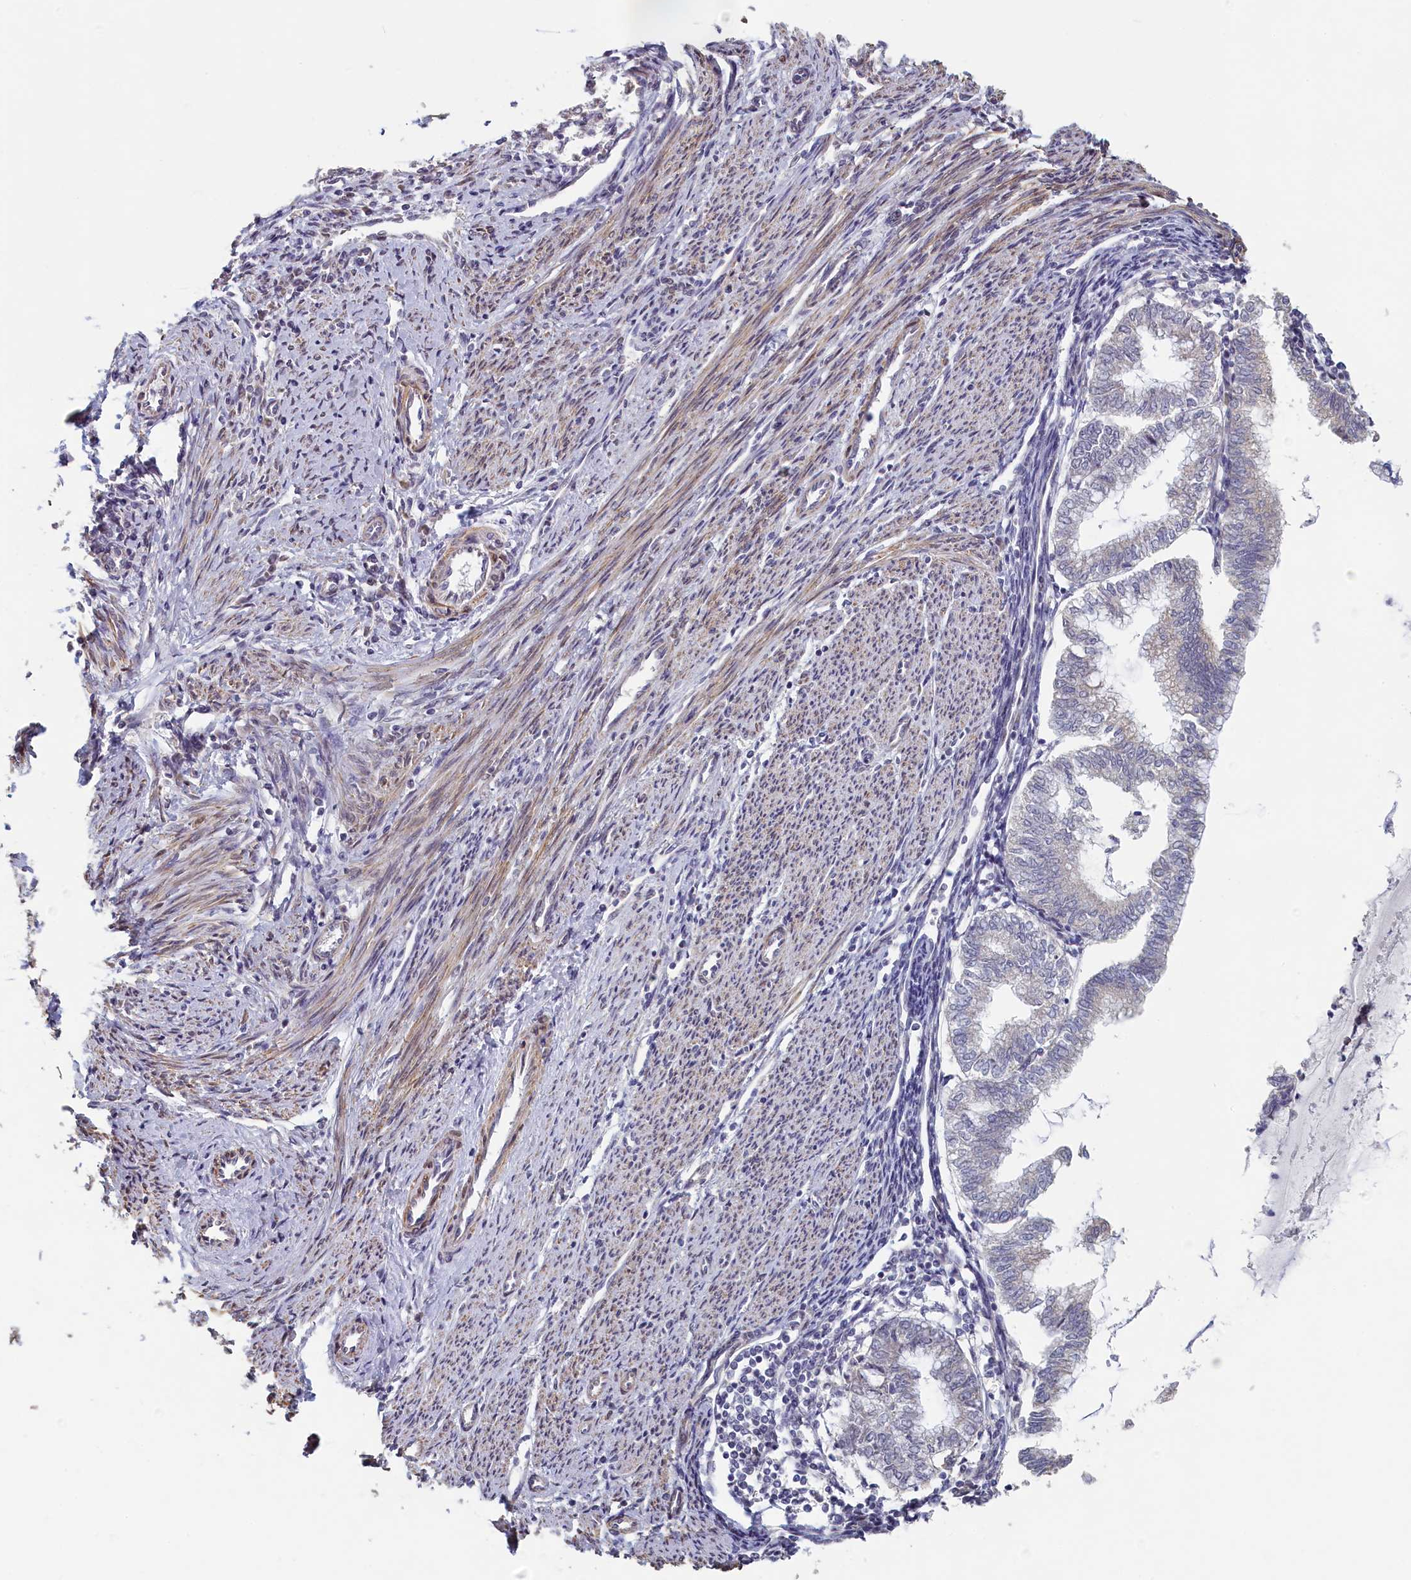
{"staining": {"intensity": "negative", "quantity": "none", "location": "none"}, "tissue": "endometrial cancer", "cell_type": "Tumor cells", "image_type": "cancer", "snomed": [{"axis": "morphology", "description": "Adenocarcinoma, NOS"}, {"axis": "topography", "description": "Endometrium"}], "caption": "The immunohistochemistry (IHC) photomicrograph has no significant staining in tumor cells of endometrial cancer (adenocarcinoma) tissue.", "gene": "DIXDC1", "patient": {"sex": "female", "age": 79}}